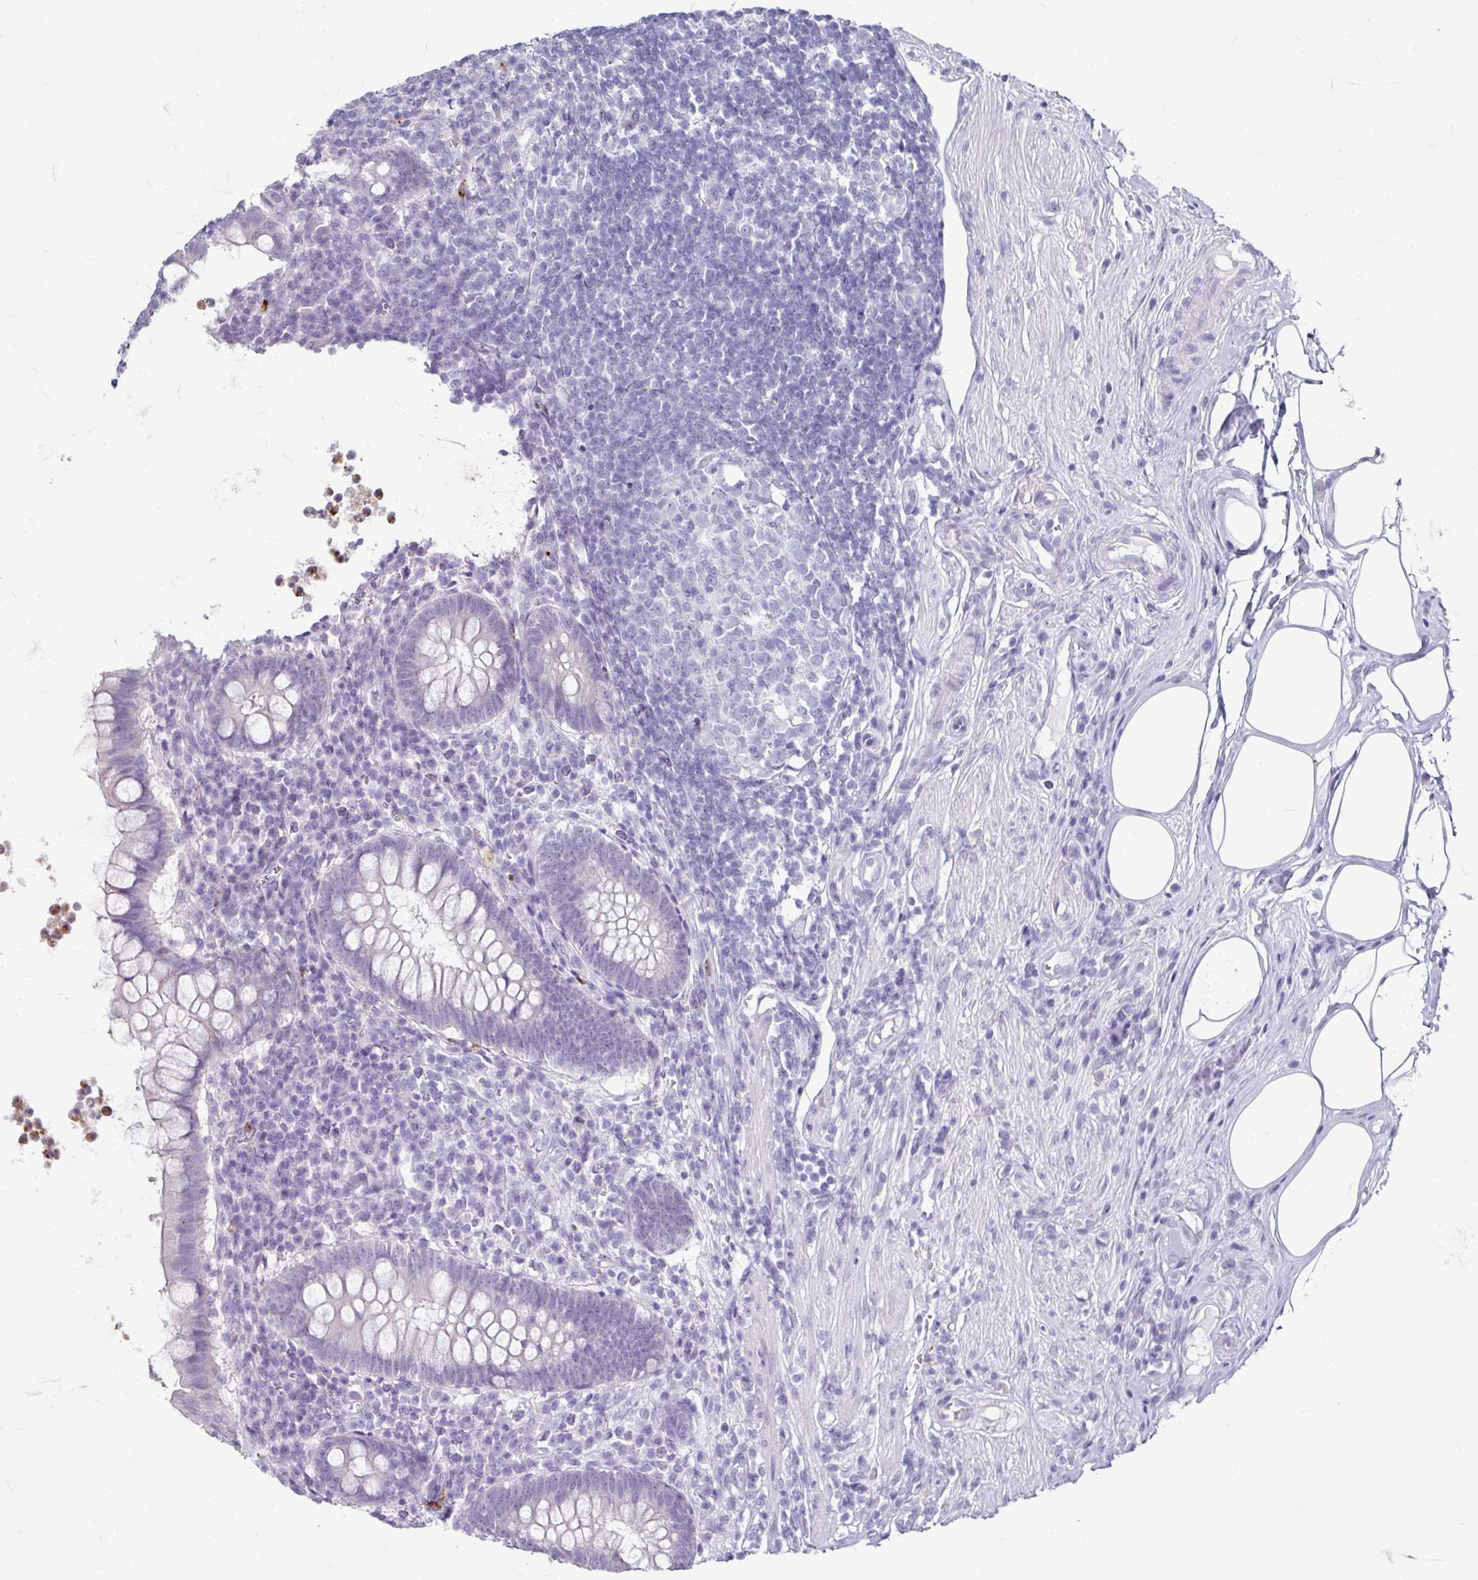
{"staining": {"intensity": "negative", "quantity": "none", "location": "none"}, "tissue": "appendix", "cell_type": "Glandular cells", "image_type": "normal", "snomed": [{"axis": "morphology", "description": "Normal tissue, NOS"}, {"axis": "topography", "description": "Appendix"}], "caption": "Immunohistochemical staining of unremarkable human appendix shows no significant positivity in glandular cells. (Immunohistochemistry, brightfield microscopy, high magnification).", "gene": "ANKRD1", "patient": {"sex": "female", "age": 56}}